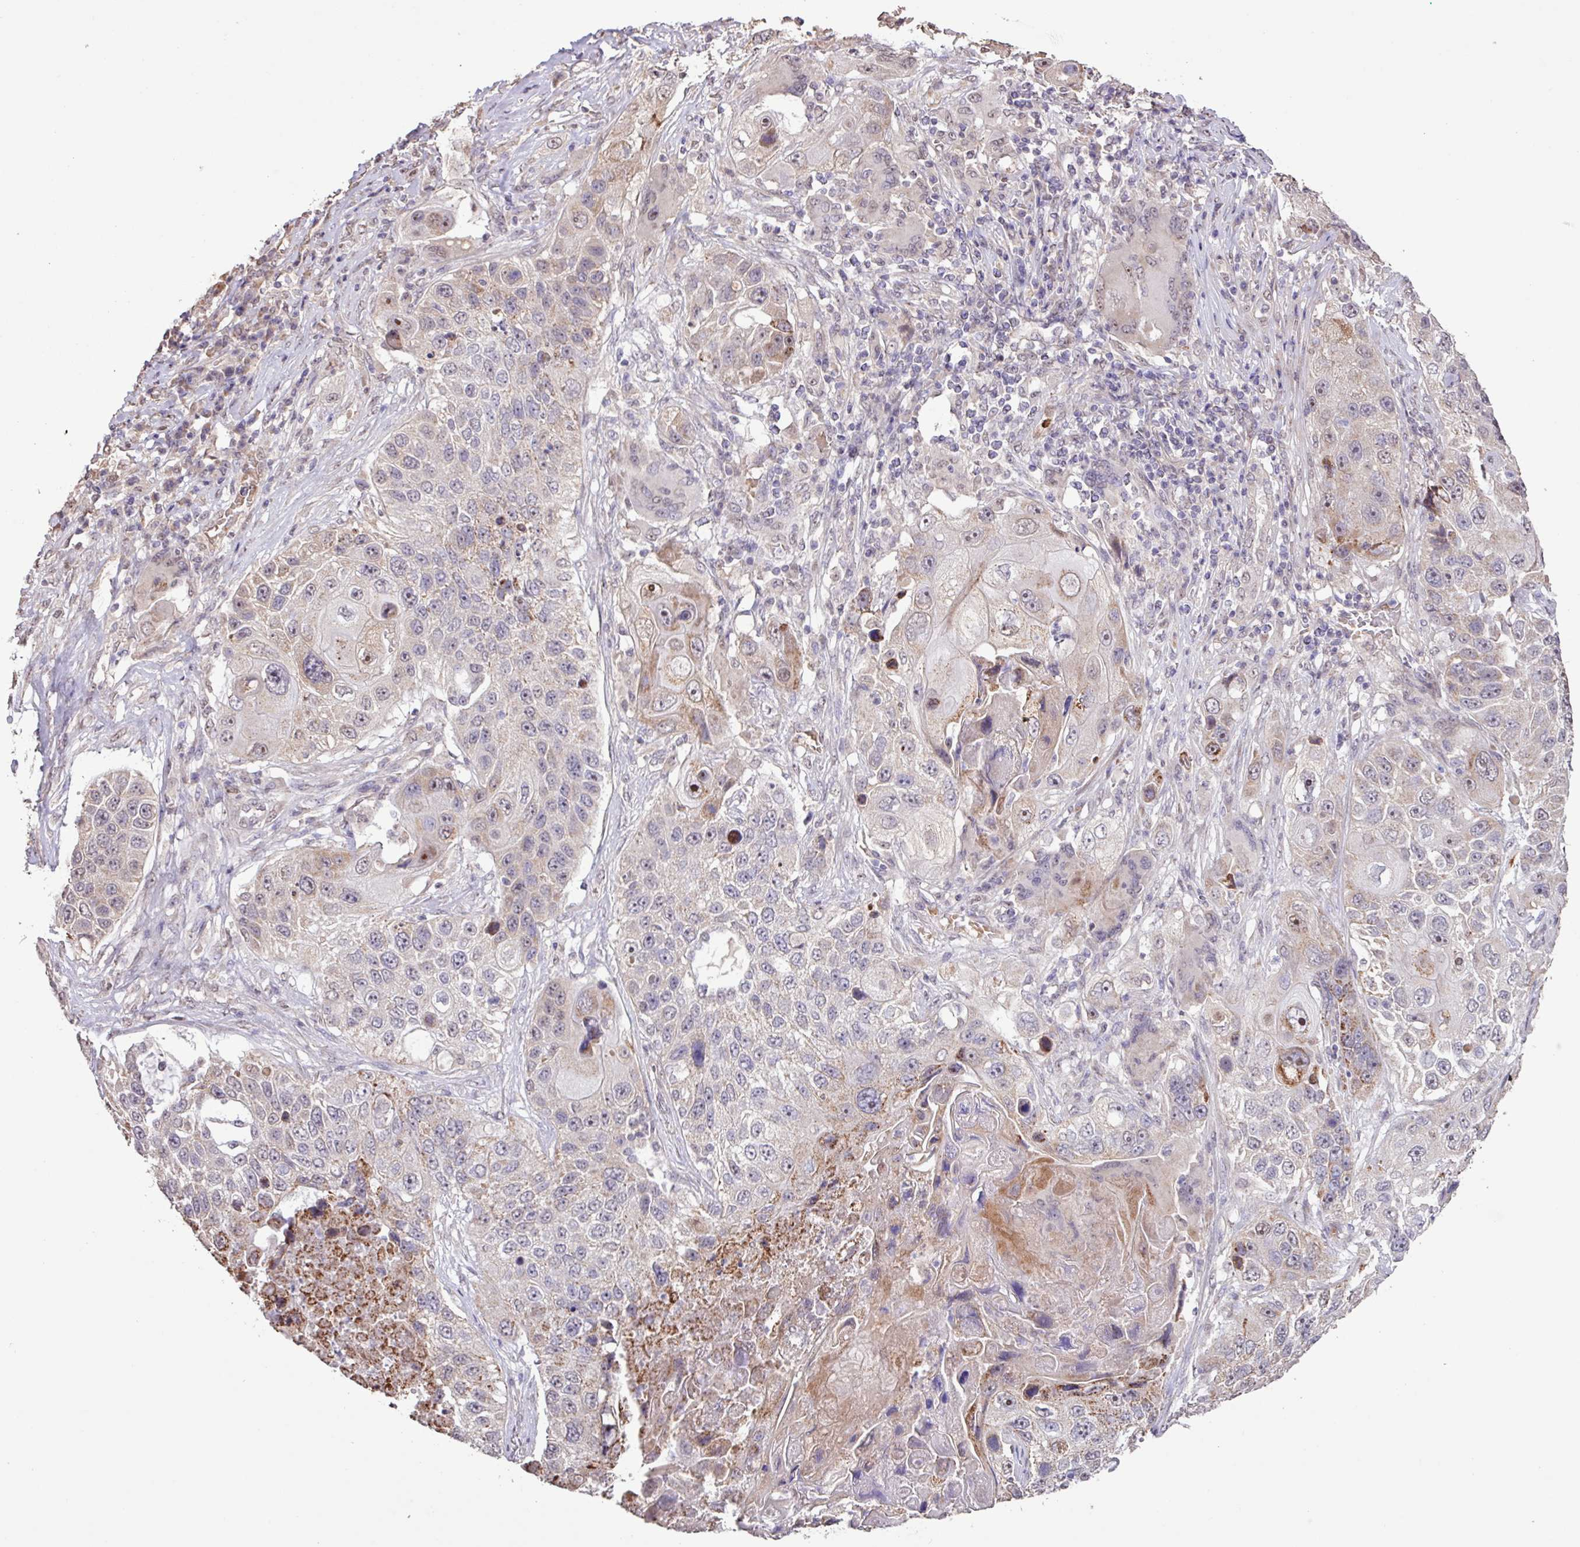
{"staining": {"intensity": "weak", "quantity": "<25%", "location": "cytoplasmic/membranous"}, "tissue": "lung cancer", "cell_type": "Tumor cells", "image_type": "cancer", "snomed": [{"axis": "morphology", "description": "Squamous cell carcinoma, NOS"}, {"axis": "topography", "description": "Lung"}], "caption": "DAB (3,3'-diaminobenzidine) immunohistochemical staining of human squamous cell carcinoma (lung) displays no significant positivity in tumor cells.", "gene": "L3MBTL3", "patient": {"sex": "male", "age": 61}}